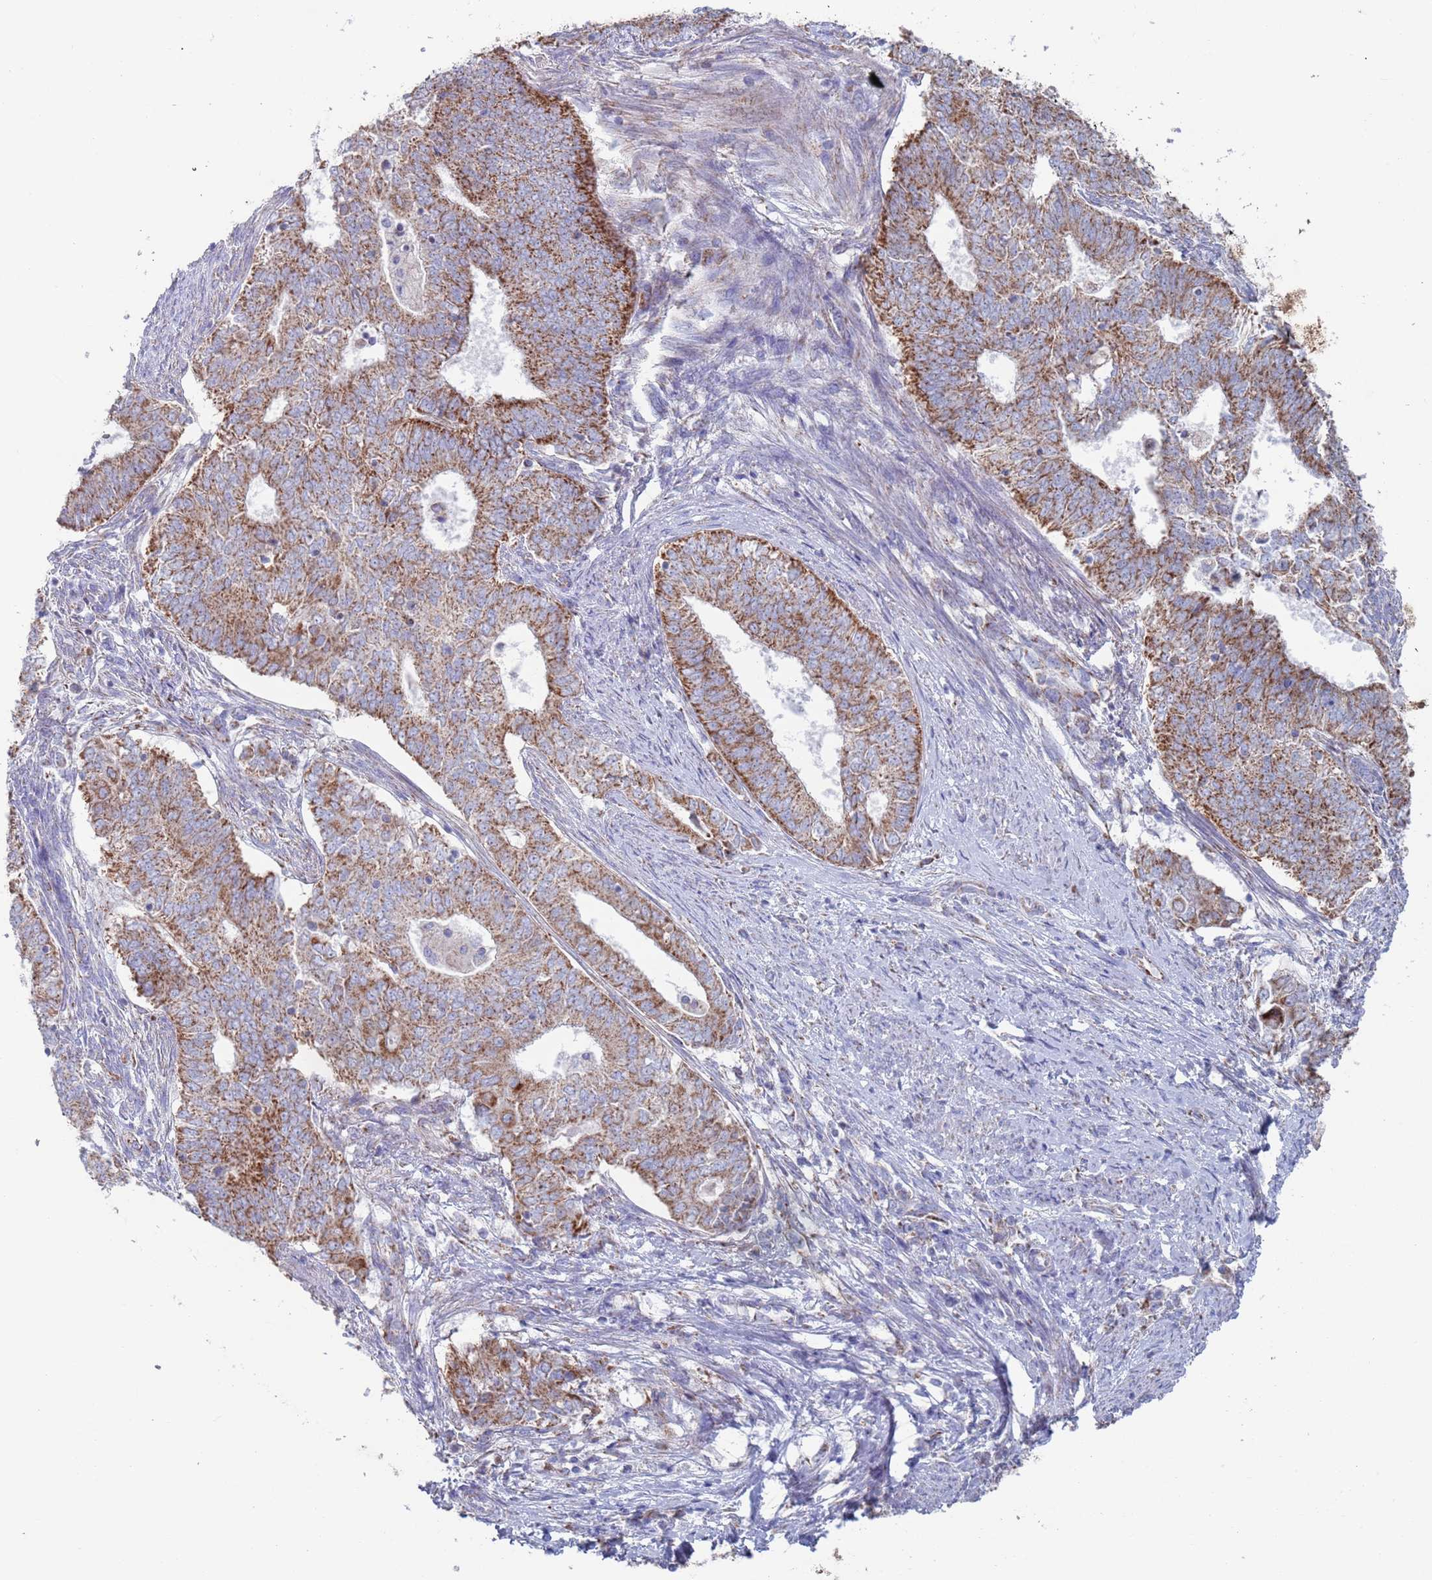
{"staining": {"intensity": "moderate", "quantity": ">75%", "location": "cytoplasmic/membranous"}, "tissue": "endometrial cancer", "cell_type": "Tumor cells", "image_type": "cancer", "snomed": [{"axis": "morphology", "description": "Adenocarcinoma, NOS"}, {"axis": "topography", "description": "Endometrium"}], "caption": "Endometrial adenocarcinoma tissue shows moderate cytoplasmic/membranous positivity in approximately >75% of tumor cells", "gene": "MRPL22", "patient": {"sex": "female", "age": 62}}